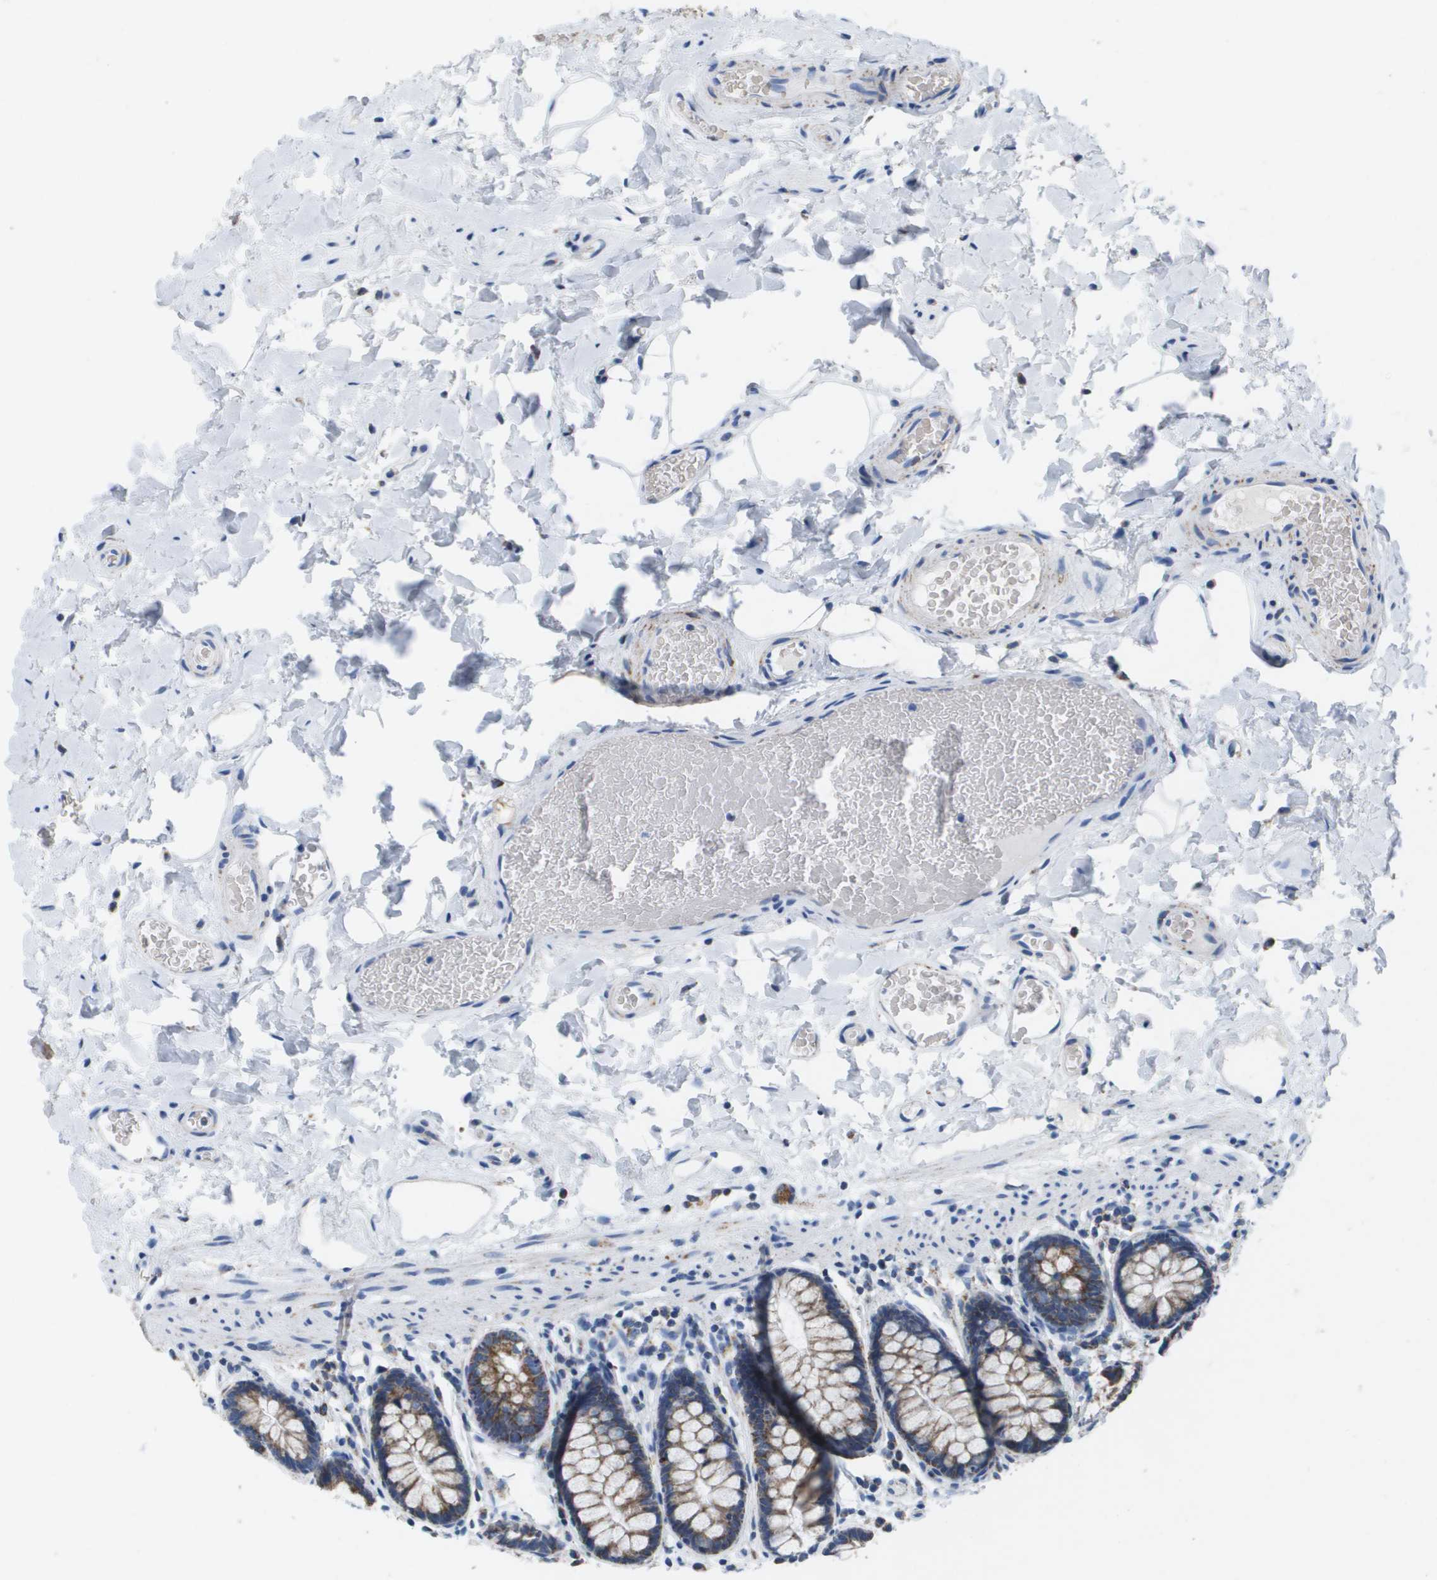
{"staining": {"intensity": "negative", "quantity": "none", "location": "none"}, "tissue": "colon", "cell_type": "Endothelial cells", "image_type": "normal", "snomed": [{"axis": "morphology", "description": "Normal tissue, NOS"}, {"axis": "topography", "description": "Colon"}], "caption": "High magnification brightfield microscopy of normal colon stained with DAB (3,3'-diaminobenzidine) (brown) and counterstained with hematoxylin (blue): endothelial cells show no significant staining.", "gene": "ATP5F1B", "patient": {"sex": "female", "age": 80}}